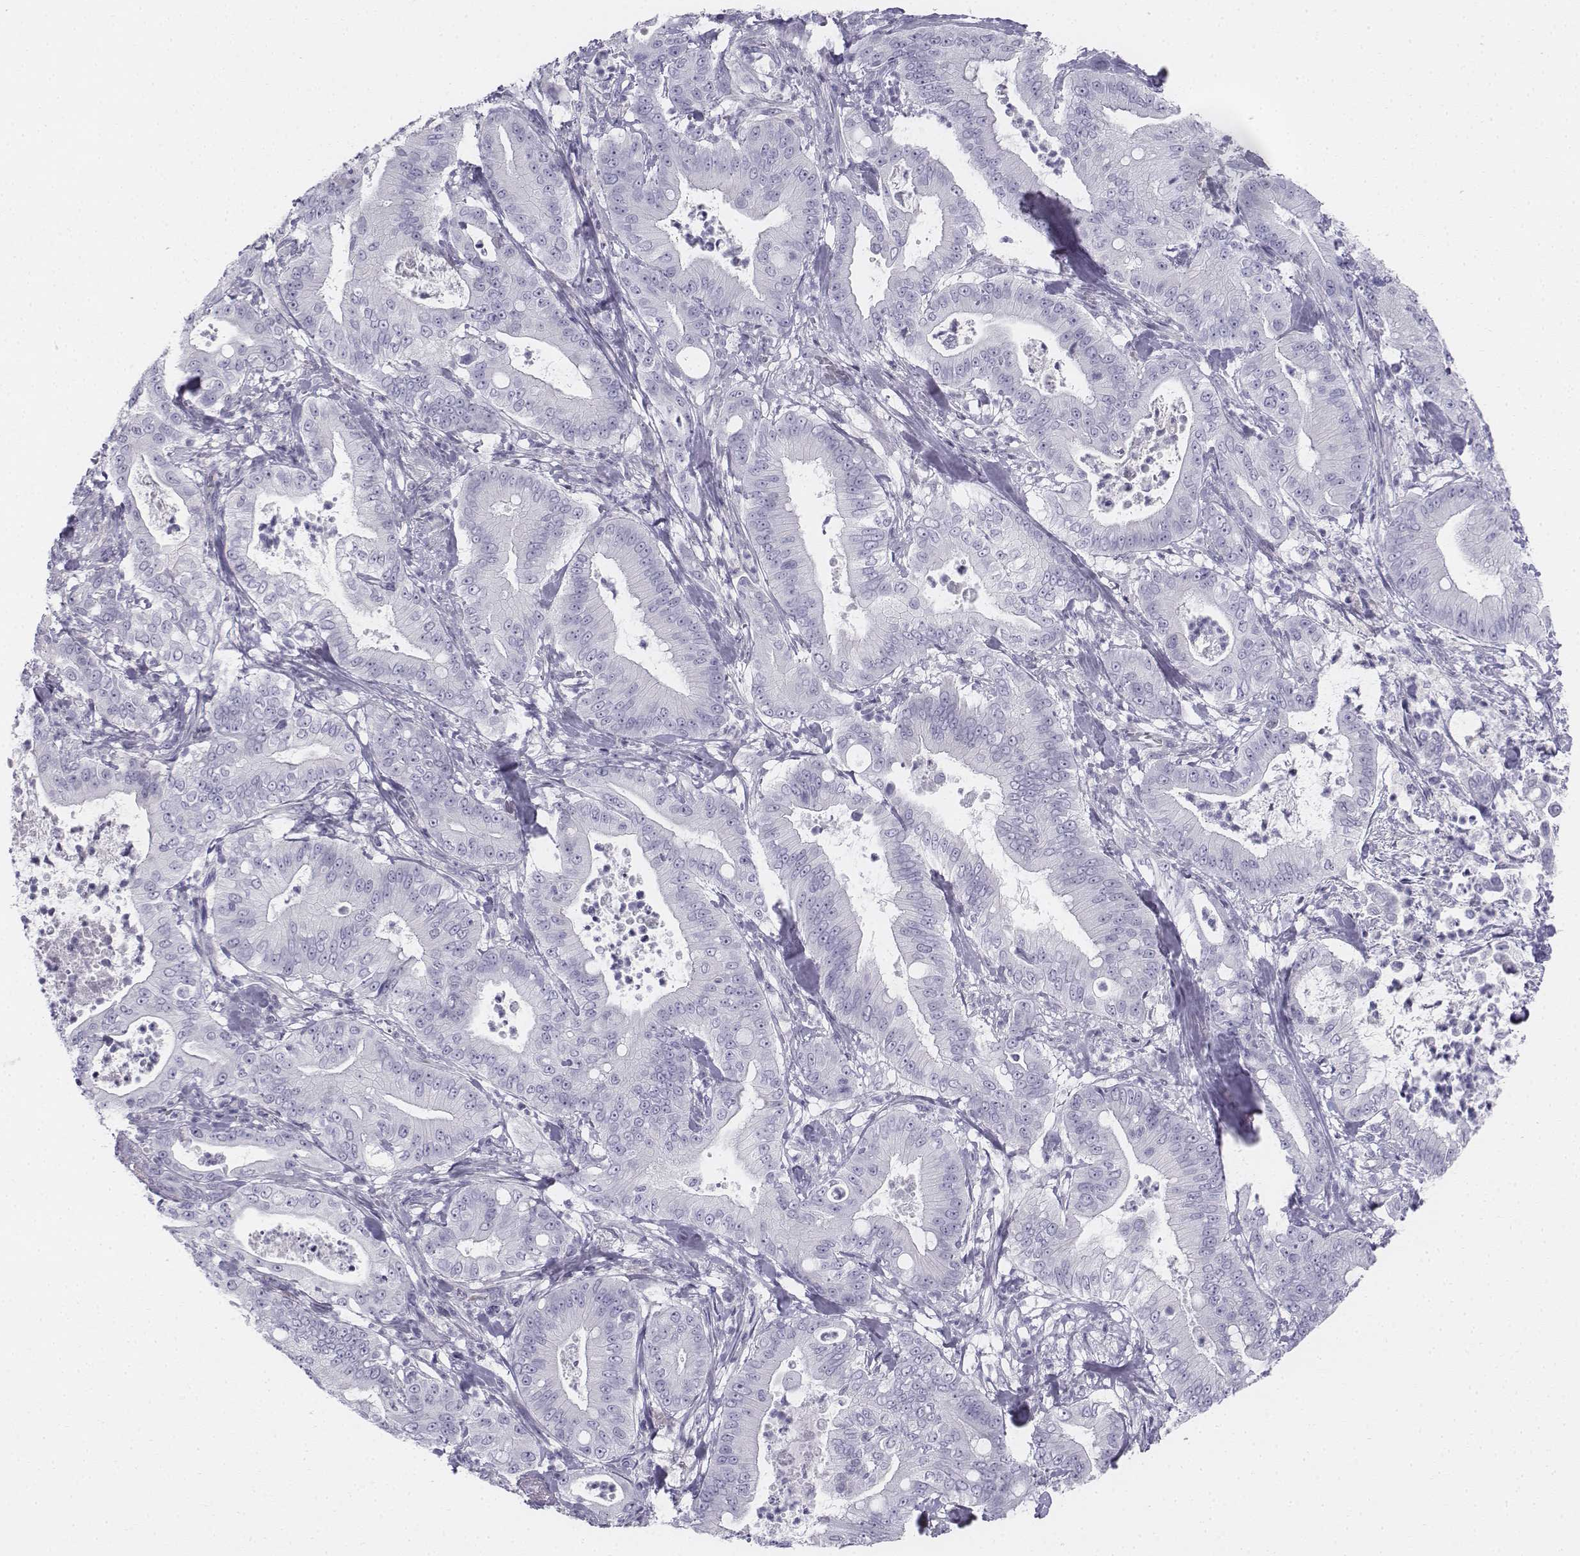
{"staining": {"intensity": "negative", "quantity": "none", "location": "none"}, "tissue": "pancreatic cancer", "cell_type": "Tumor cells", "image_type": "cancer", "snomed": [{"axis": "morphology", "description": "Adenocarcinoma, NOS"}, {"axis": "topography", "description": "Pancreas"}], "caption": "An image of human pancreatic cancer is negative for staining in tumor cells.", "gene": "TH", "patient": {"sex": "male", "age": 71}}